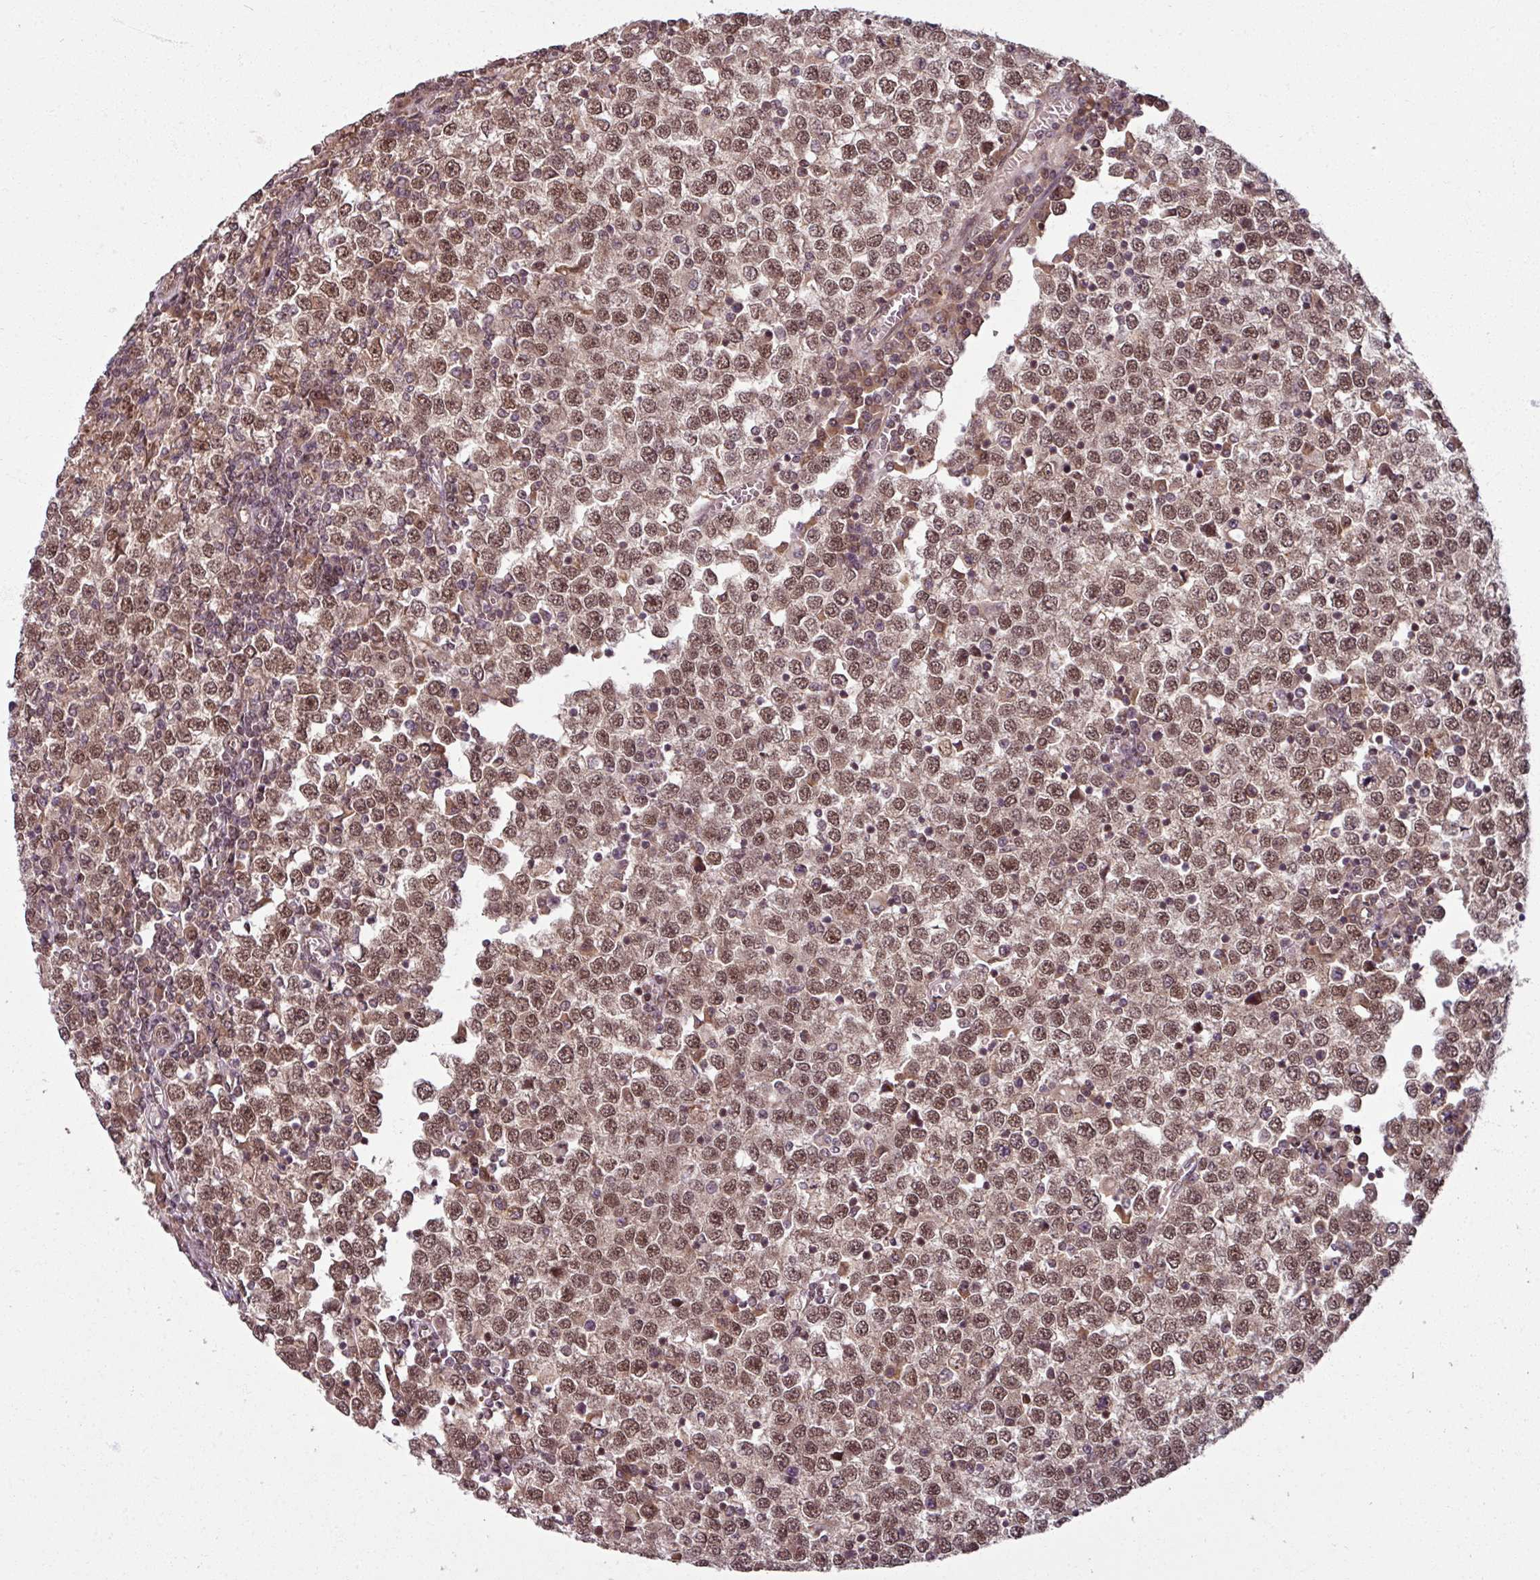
{"staining": {"intensity": "moderate", "quantity": ">75%", "location": "nuclear"}, "tissue": "testis cancer", "cell_type": "Tumor cells", "image_type": "cancer", "snomed": [{"axis": "morphology", "description": "Seminoma, NOS"}, {"axis": "topography", "description": "Testis"}], "caption": "Immunohistochemistry (IHC) (DAB (3,3'-diaminobenzidine)) staining of human testis cancer (seminoma) shows moderate nuclear protein staining in about >75% of tumor cells.", "gene": "SWI5", "patient": {"sex": "male", "age": 65}}